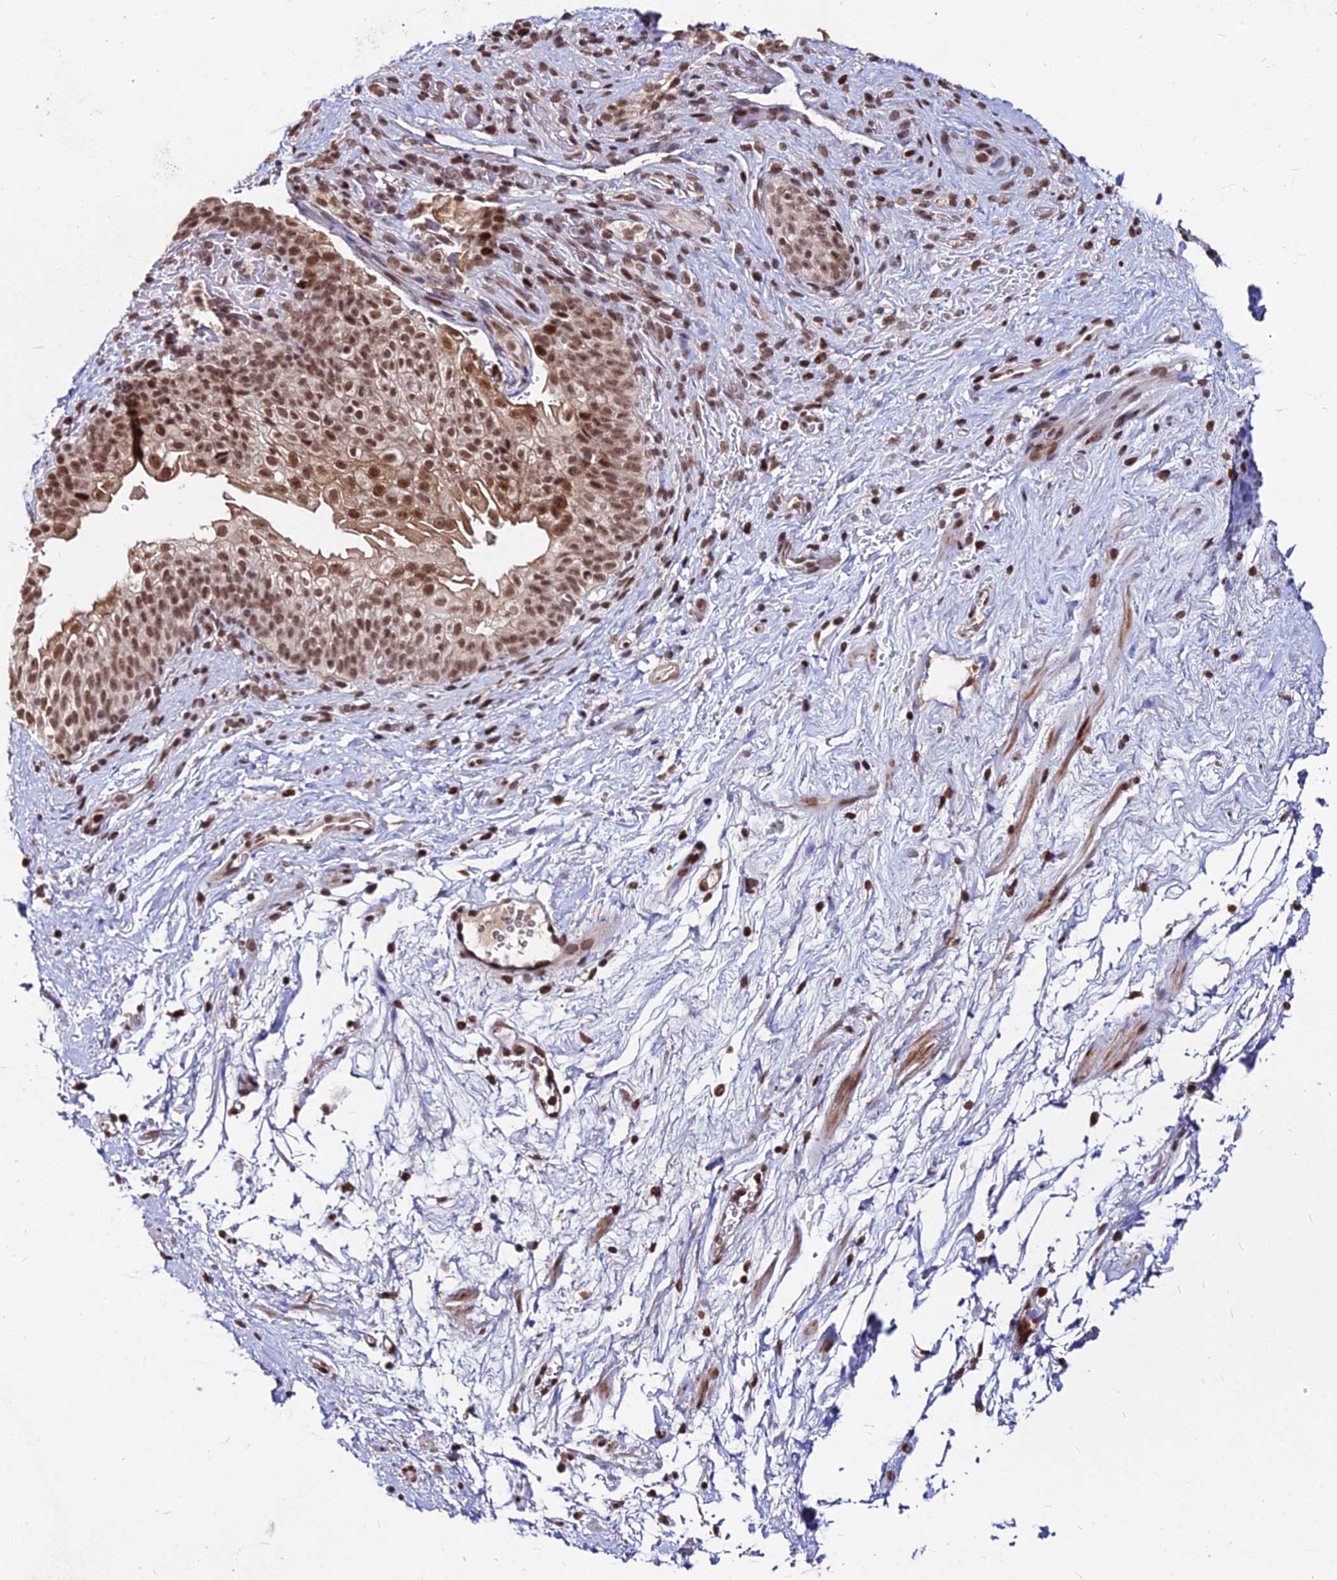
{"staining": {"intensity": "moderate", "quantity": "25%-75%", "location": "cytoplasmic/membranous,nuclear"}, "tissue": "smooth muscle", "cell_type": "Smooth muscle cells", "image_type": "normal", "snomed": [{"axis": "morphology", "description": "Normal tissue, NOS"}, {"axis": "topography", "description": "Smooth muscle"}, {"axis": "topography", "description": "Peripheral nerve tissue"}], "caption": "Brown immunohistochemical staining in benign human smooth muscle shows moderate cytoplasmic/membranous,nuclear staining in about 25%-75% of smooth muscle cells.", "gene": "ZBED4", "patient": {"sex": "male", "age": 69}}